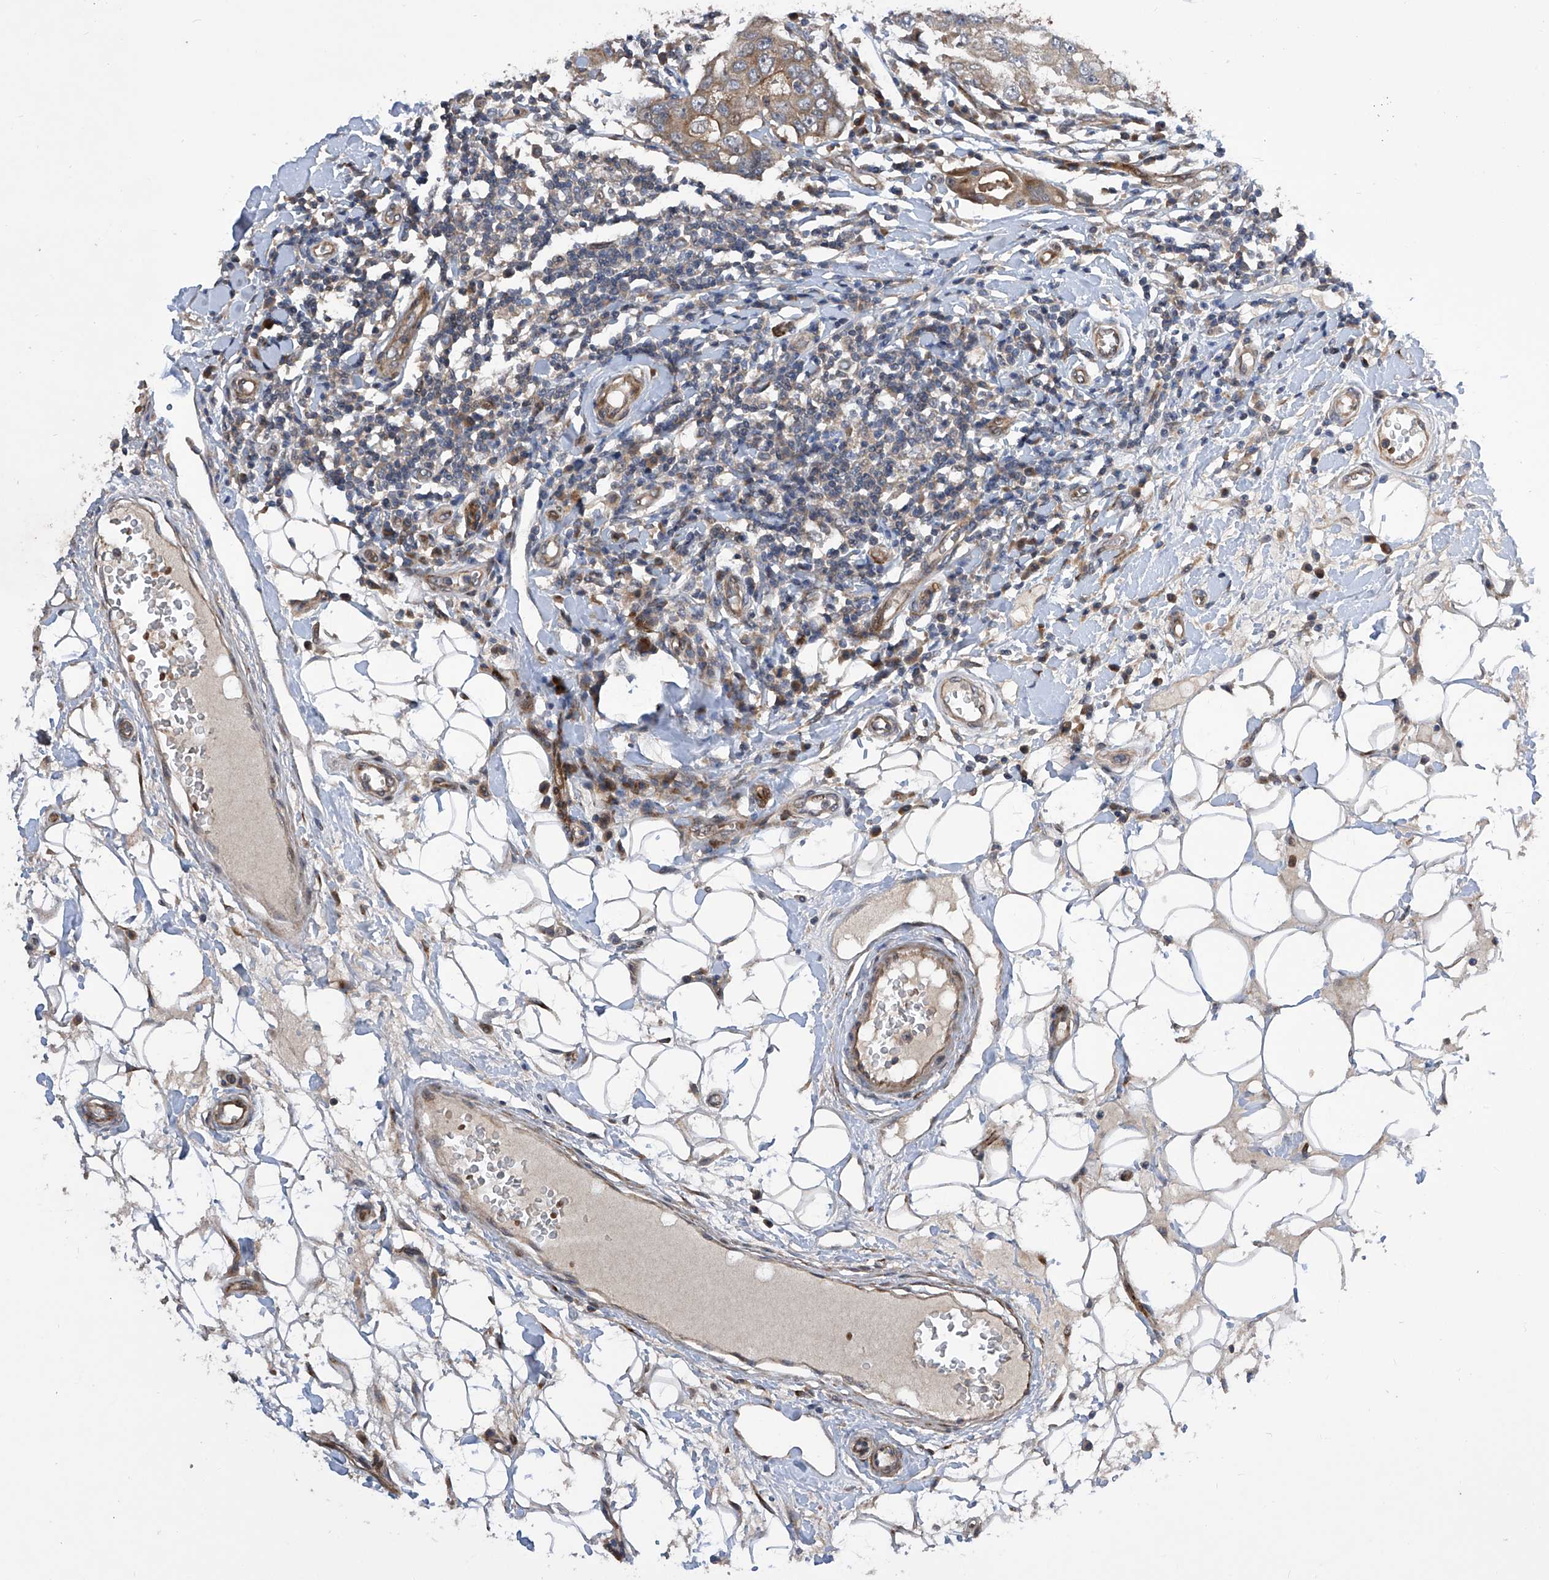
{"staining": {"intensity": "moderate", "quantity": ">75%", "location": "cytoplasmic/membranous"}, "tissue": "breast cancer", "cell_type": "Tumor cells", "image_type": "cancer", "snomed": [{"axis": "morphology", "description": "Duct carcinoma"}, {"axis": "topography", "description": "Breast"}], "caption": "A high-resolution image shows immunohistochemistry (IHC) staining of breast cancer, which demonstrates moderate cytoplasmic/membranous expression in approximately >75% of tumor cells. The protein of interest is stained brown, and the nuclei are stained in blue (DAB IHC with brightfield microscopy, high magnification).", "gene": "USF3", "patient": {"sex": "female", "age": 27}}